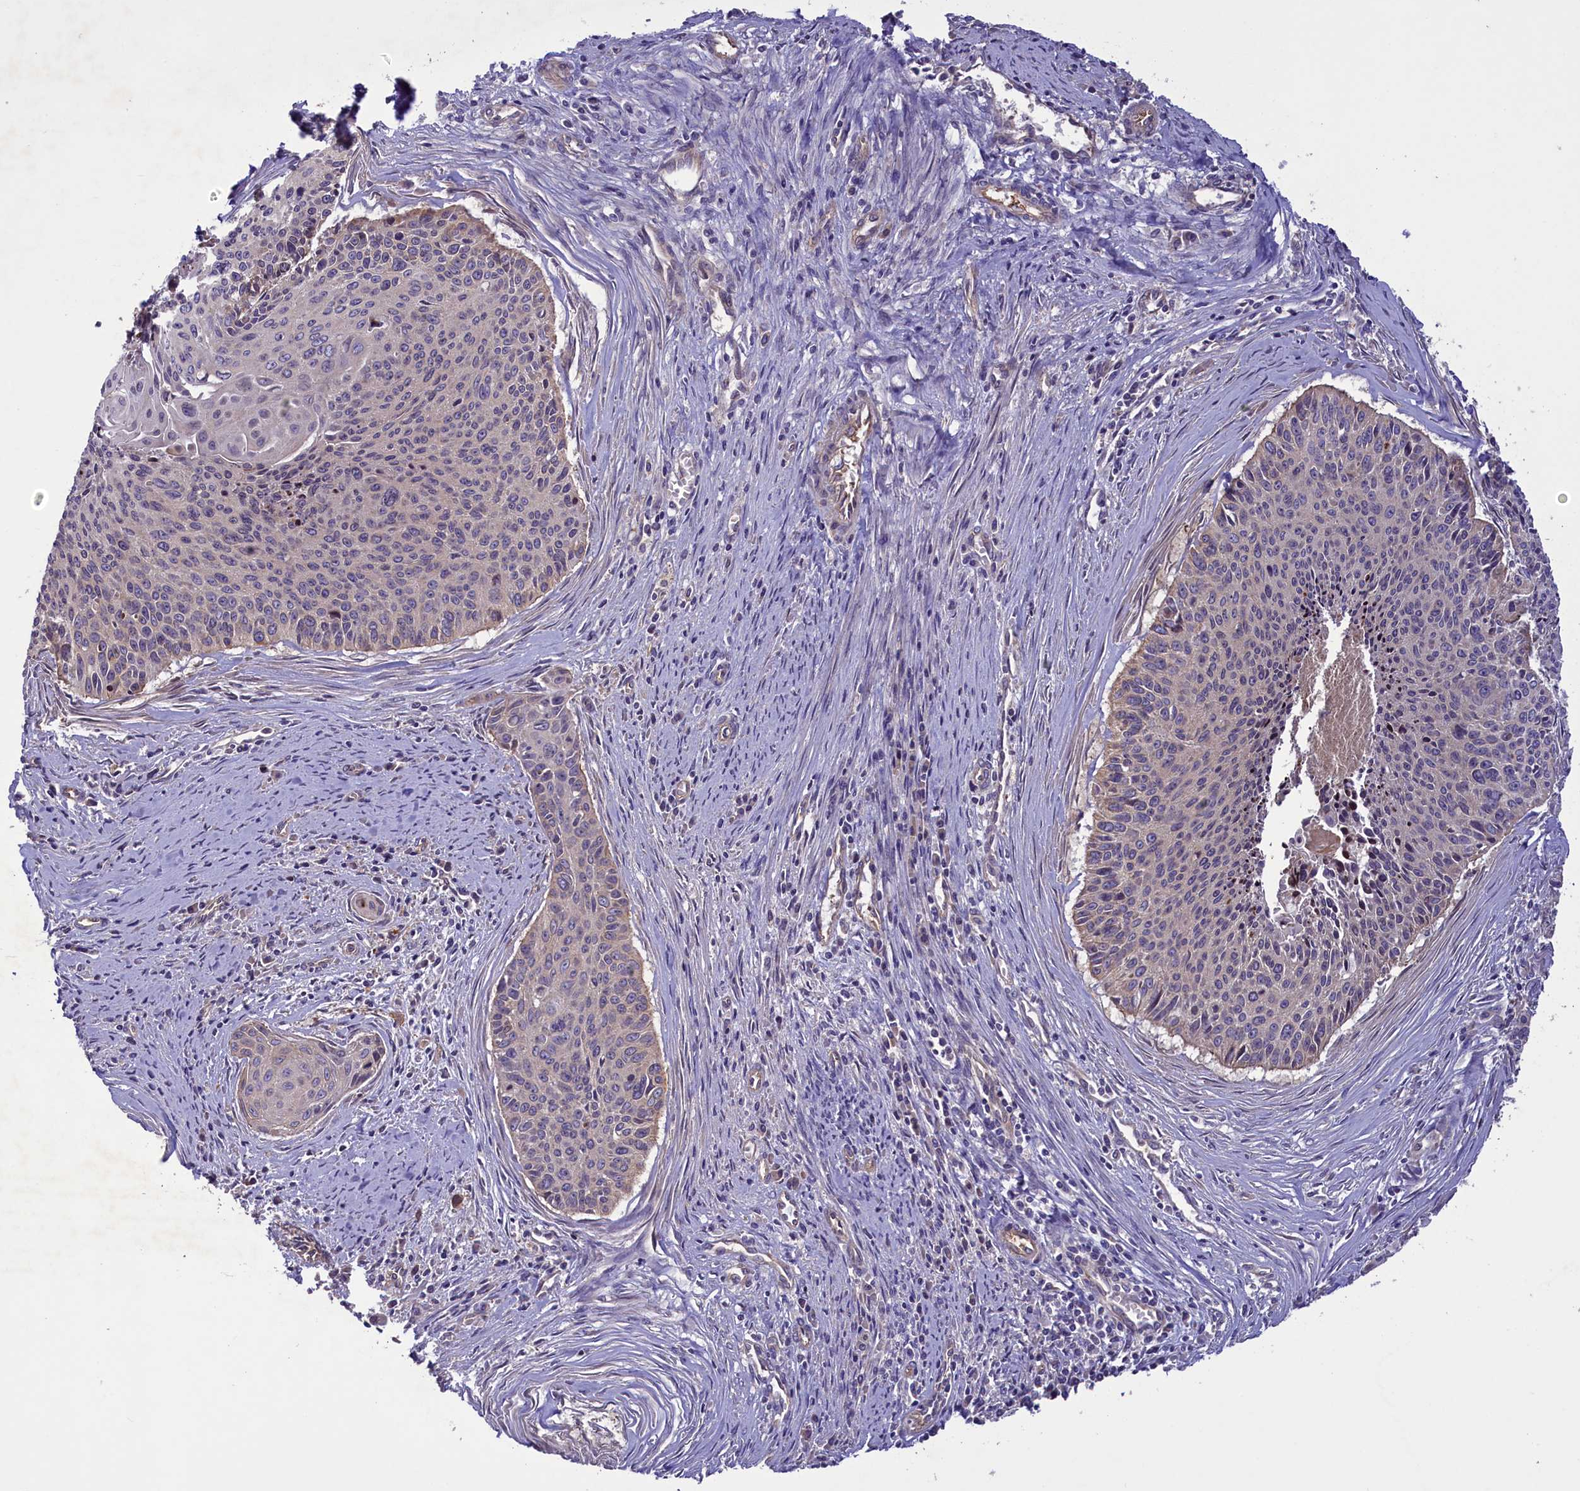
{"staining": {"intensity": "negative", "quantity": "none", "location": "none"}, "tissue": "cervical cancer", "cell_type": "Tumor cells", "image_type": "cancer", "snomed": [{"axis": "morphology", "description": "Squamous cell carcinoma, NOS"}, {"axis": "topography", "description": "Cervix"}], "caption": "Immunohistochemistry histopathology image of neoplastic tissue: cervical cancer (squamous cell carcinoma) stained with DAB (3,3'-diaminobenzidine) shows no significant protein expression in tumor cells.", "gene": "CCDC125", "patient": {"sex": "female", "age": 55}}